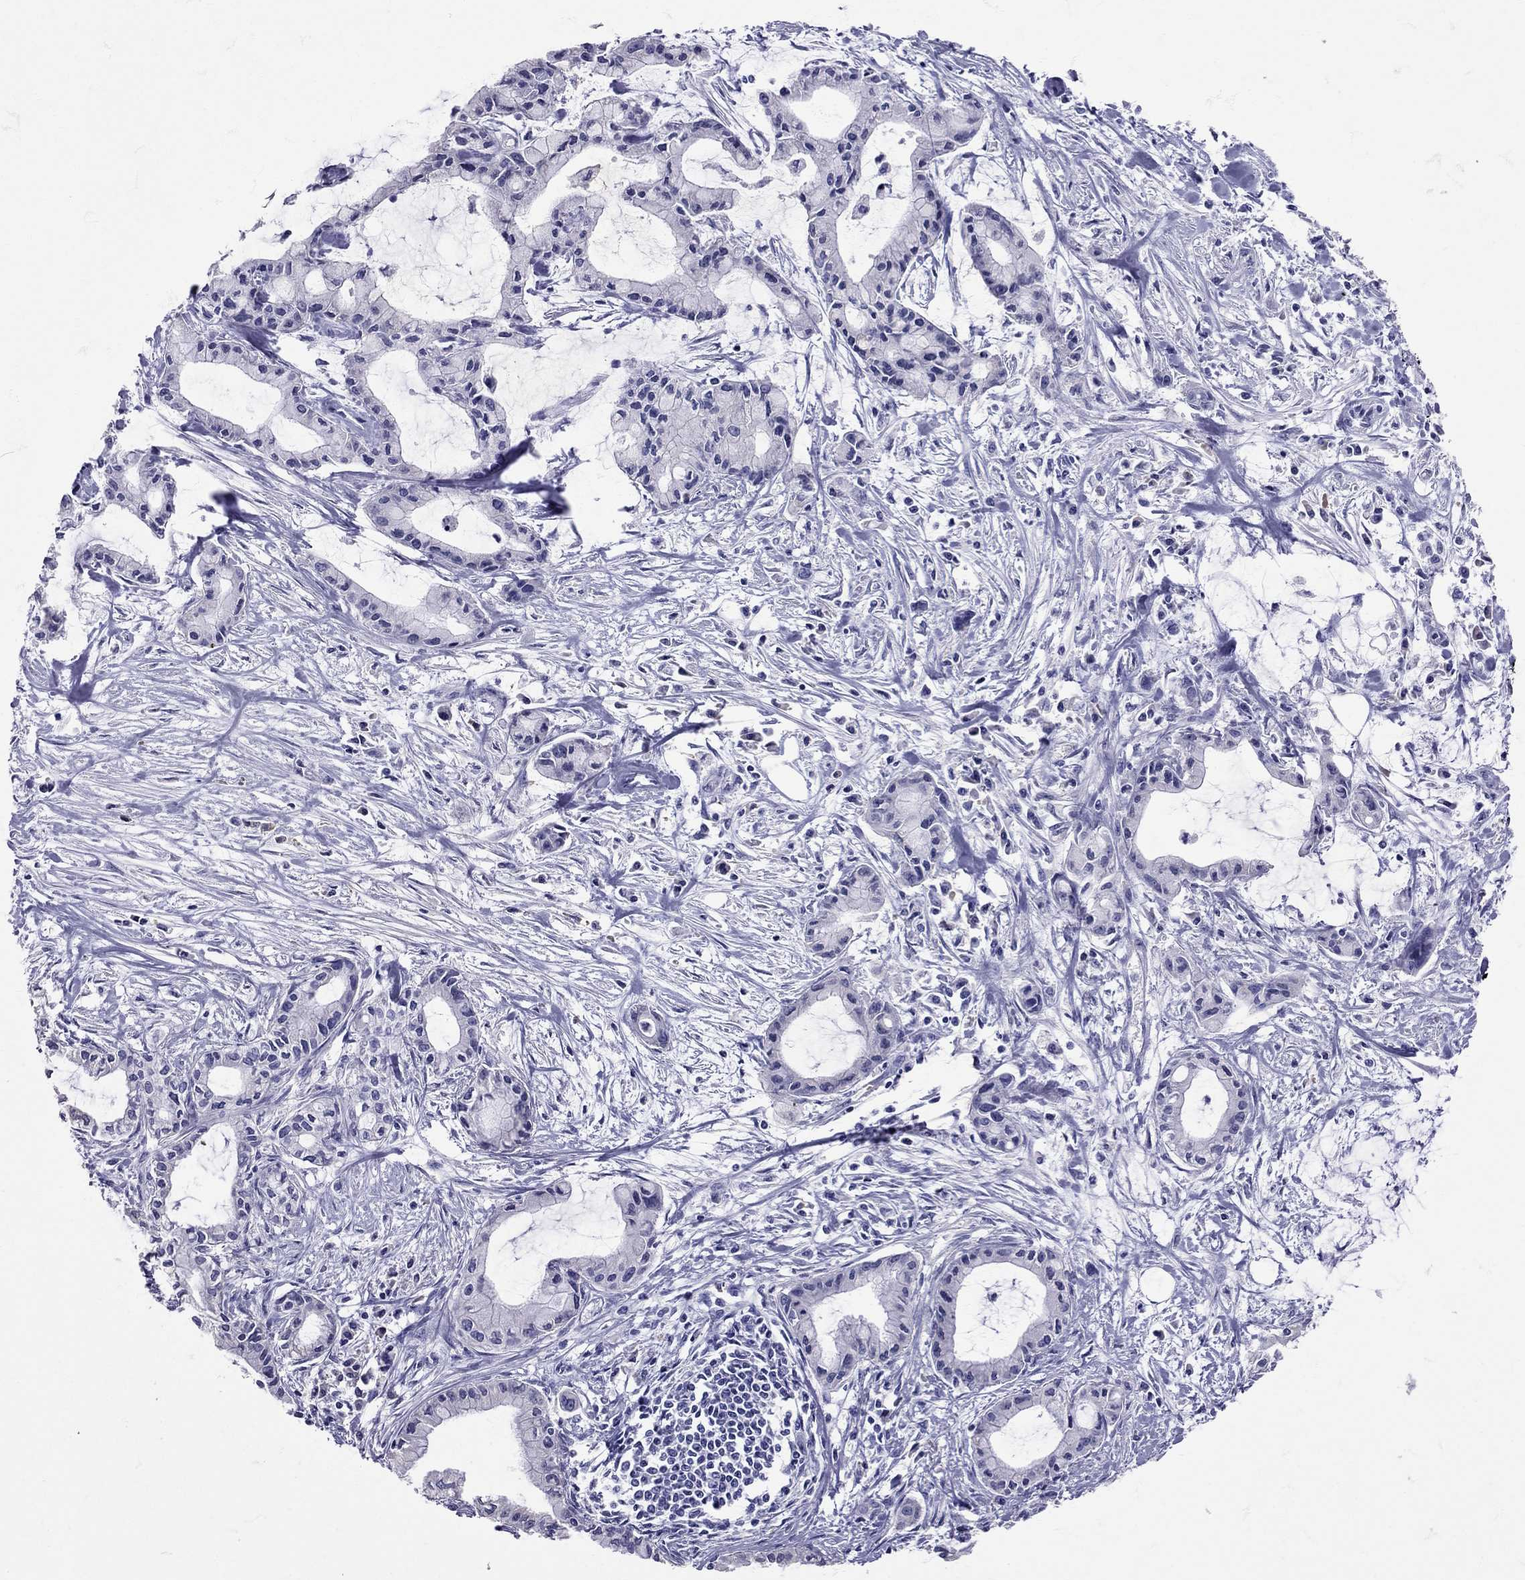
{"staining": {"intensity": "negative", "quantity": "none", "location": "none"}, "tissue": "pancreatic cancer", "cell_type": "Tumor cells", "image_type": "cancer", "snomed": [{"axis": "morphology", "description": "Adenocarcinoma, NOS"}, {"axis": "topography", "description": "Pancreas"}], "caption": "Tumor cells are negative for protein expression in human pancreatic adenocarcinoma.", "gene": "TBR1", "patient": {"sex": "male", "age": 48}}